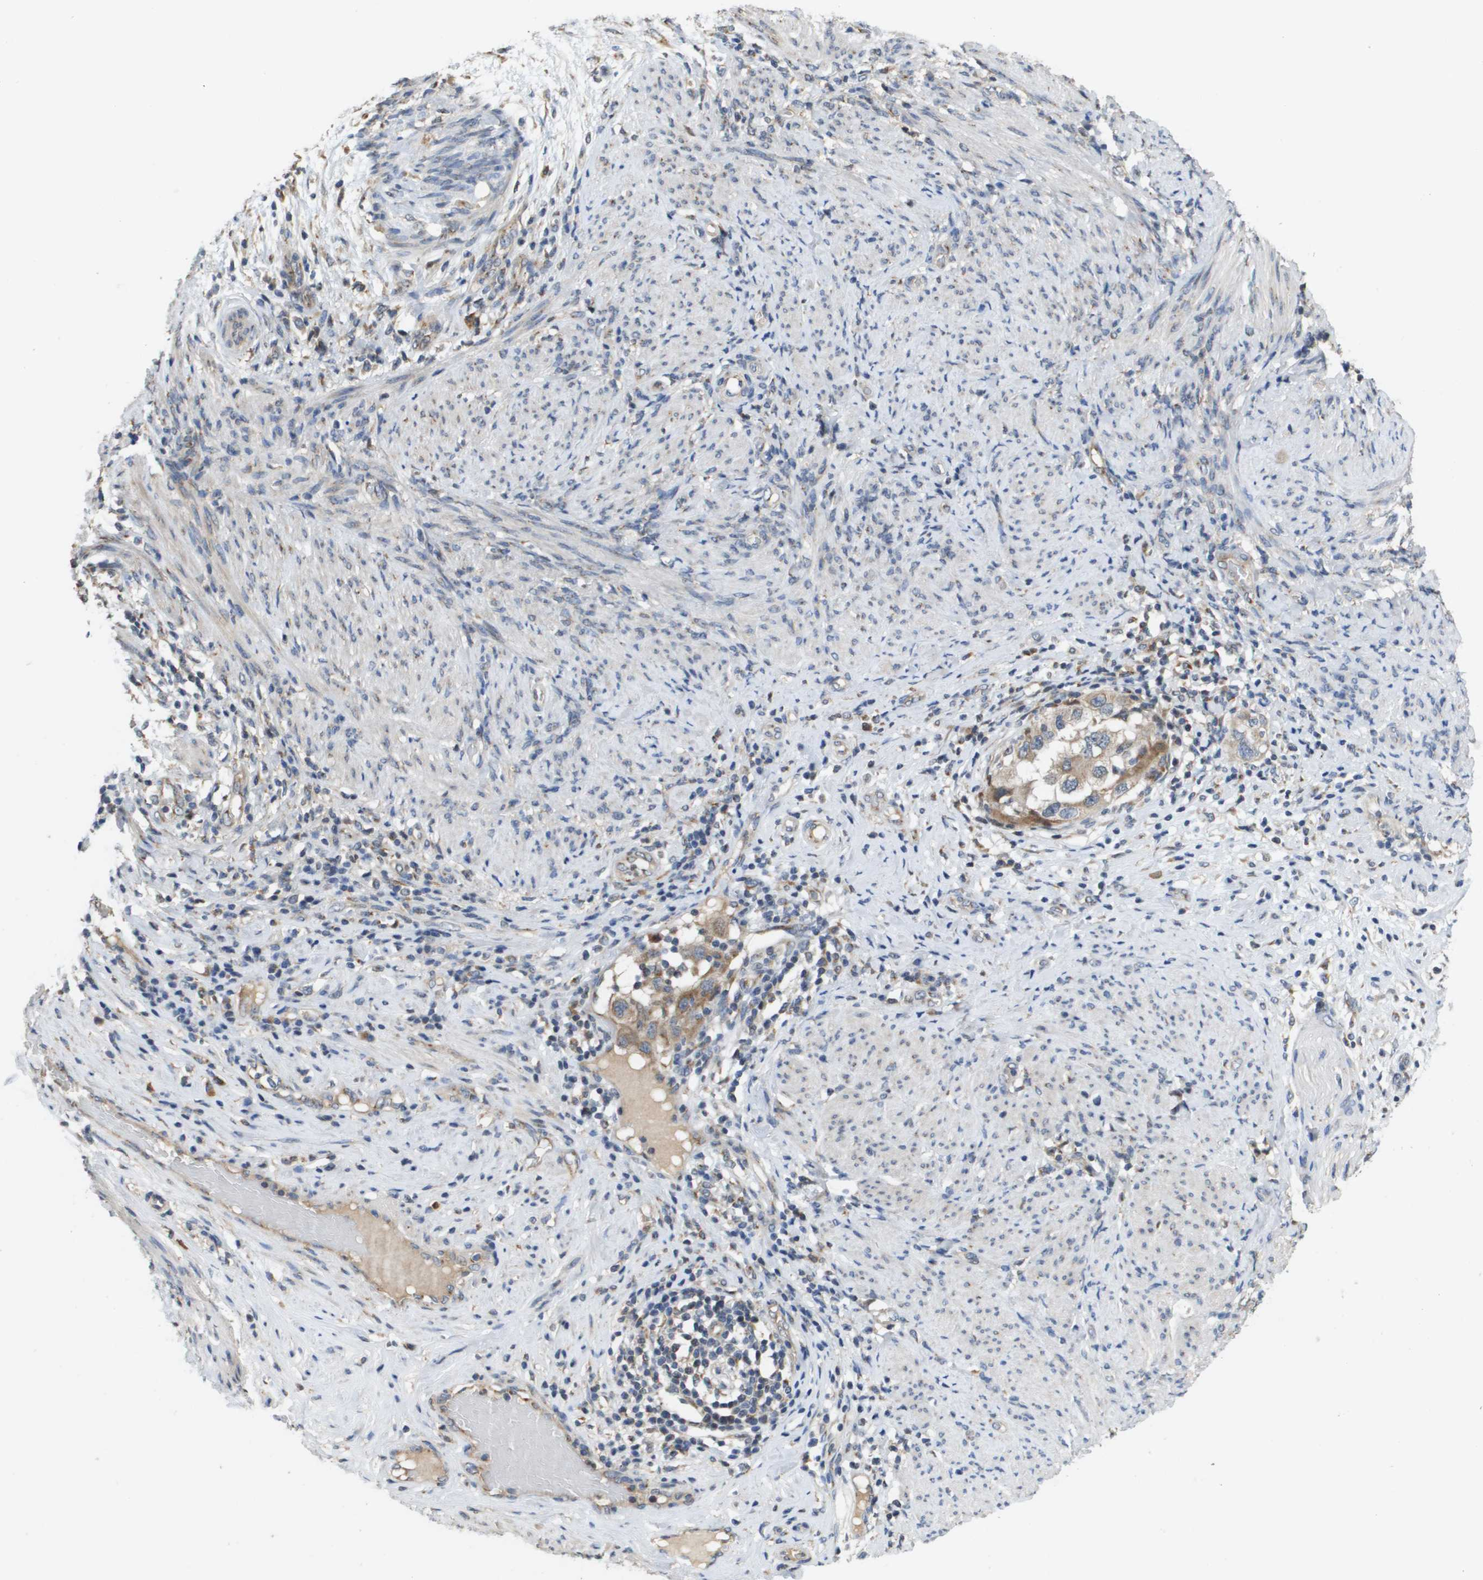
{"staining": {"intensity": "moderate", "quantity": ">75%", "location": "cytoplasmic/membranous"}, "tissue": "endometrial cancer", "cell_type": "Tumor cells", "image_type": "cancer", "snomed": [{"axis": "morphology", "description": "Adenocarcinoma, NOS"}, {"axis": "topography", "description": "Endometrium"}], "caption": "The histopathology image shows staining of endometrial cancer, revealing moderate cytoplasmic/membranous protein staining (brown color) within tumor cells.", "gene": "PCK1", "patient": {"sex": "female", "age": 85}}